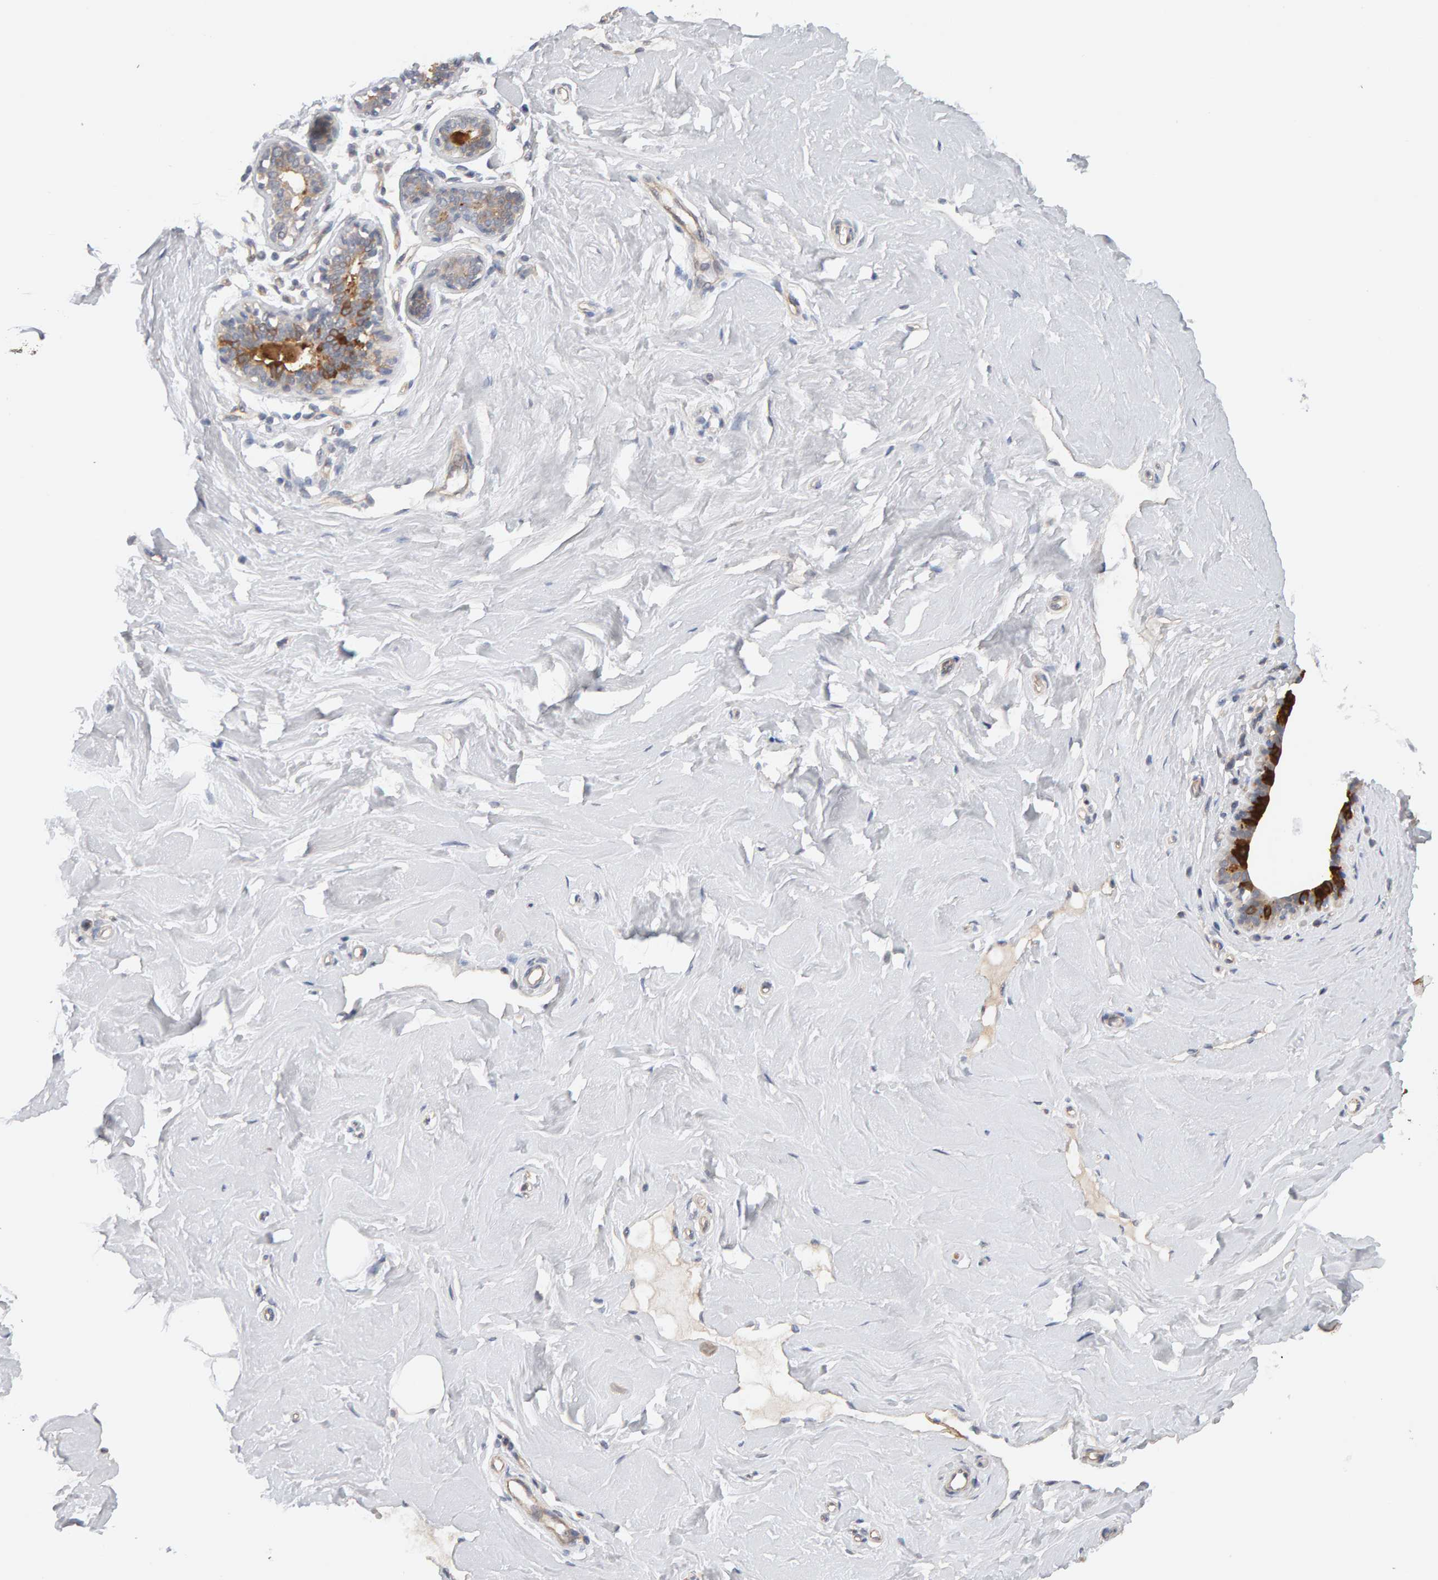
{"staining": {"intensity": "negative", "quantity": "none", "location": "none"}, "tissue": "breast", "cell_type": "Adipocytes", "image_type": "normal", "snomed": [{"axis": "morphology", "description": "Normal tissue, NOS"}, {"axis": "topography", "description": "Breast"}], "caption": "This micrograph is of benign breast stained with immunohistochemistry (IHC) to label a protein in brown with the nuclei are counter-stained blue. There is no expression in adipocytes.", "gene": "PPP1R16A", "patient": {"sex": "female", "age": 23}}